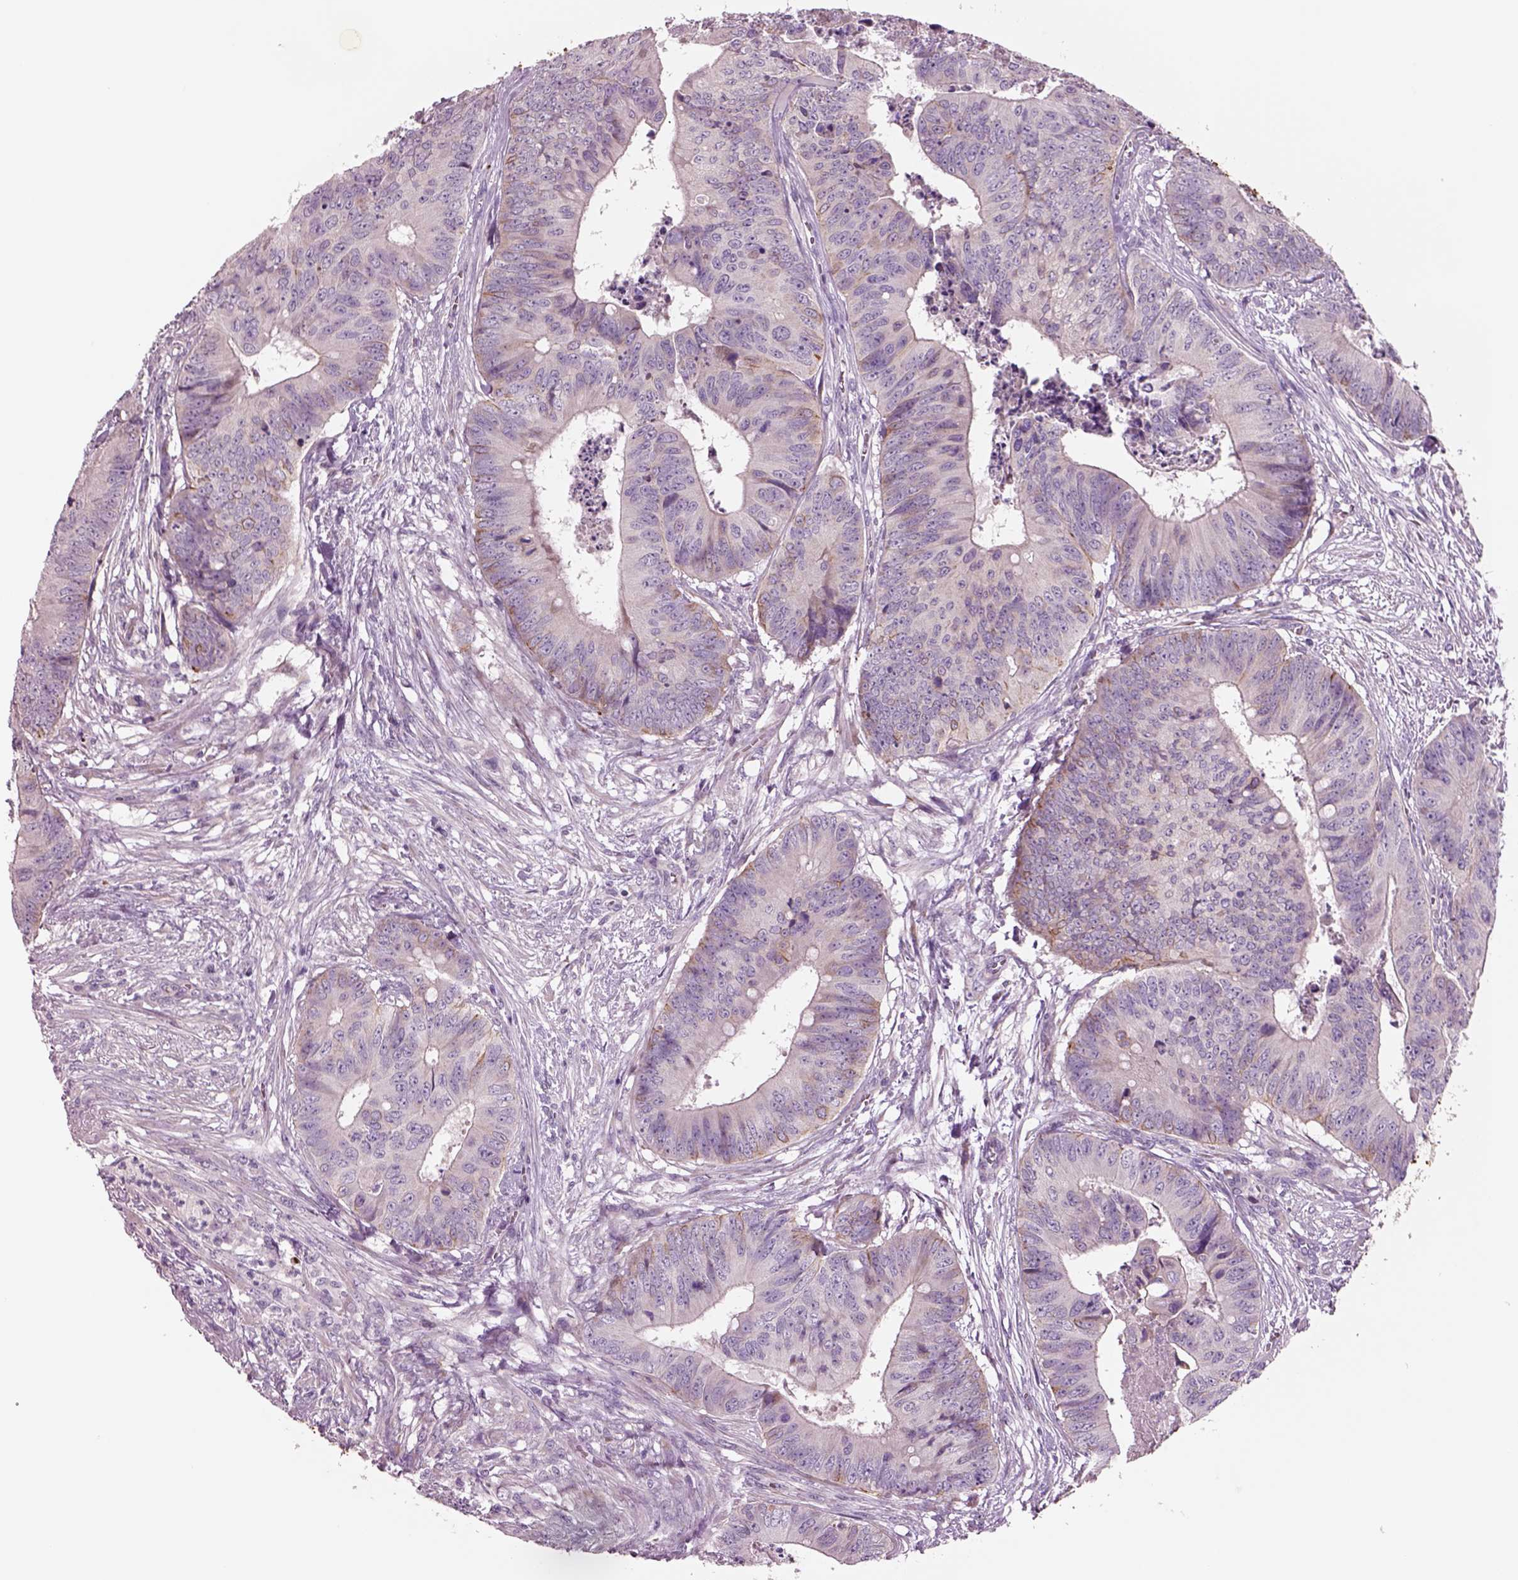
{"staining": {"intensity": "negative", "quantity": "none", "location": "none"}, "tissue": "colorectal cancer", "cell_type": "Tumor cells", "image_type": "cancer", "snomed": [{"axis": "morphology", "description": "Adenocarcinoma, NOS"}, {"axis": "topography", "description": "Colon"}], "caption": "Colorectal adenocarcinoma was stained to show a protein in brown. There is no significant positivity in tumor cells.", "gene": "PLPP7", "patient": {"sex": "male", "age": 84}}